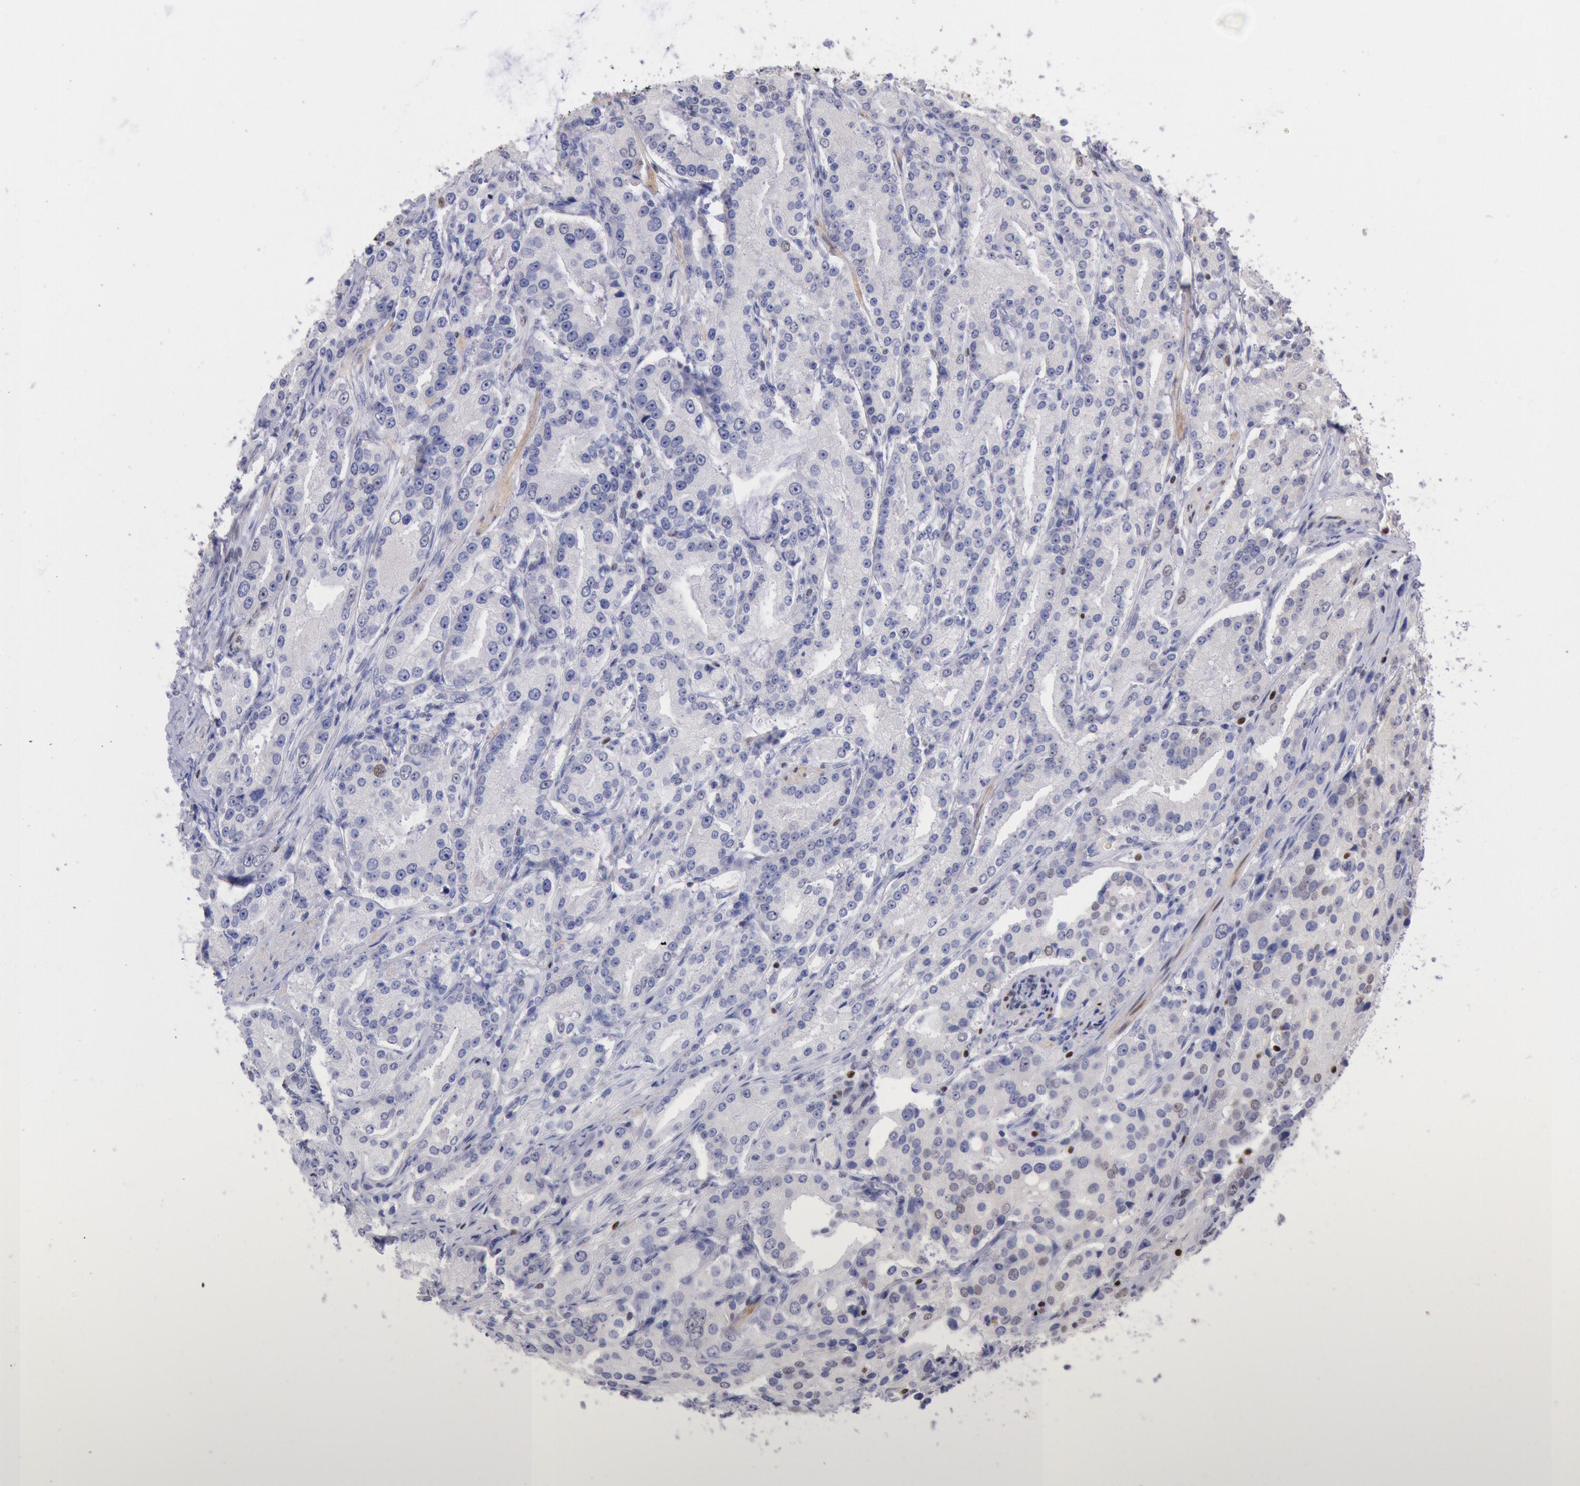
{"staining": {"intensity": "negative", "quantity": "none", "location": "none"}, "tissue": "prostate cancer", "cell_type": "Tumor cells", "image_type": "cancer", "snomed": [{"axis": "morphology", "description": "Adenocarcinoma, Medium grade"}, {"axis": "topography", "description": "Prostate"}], "caption": "Prostate cancer (medium-grade adenocarcinoma) stained for a protein using IHC shows no expression tumor cells.", "gene": "RPS6KA5", "patient": {"sex": "male", "age": 72}}